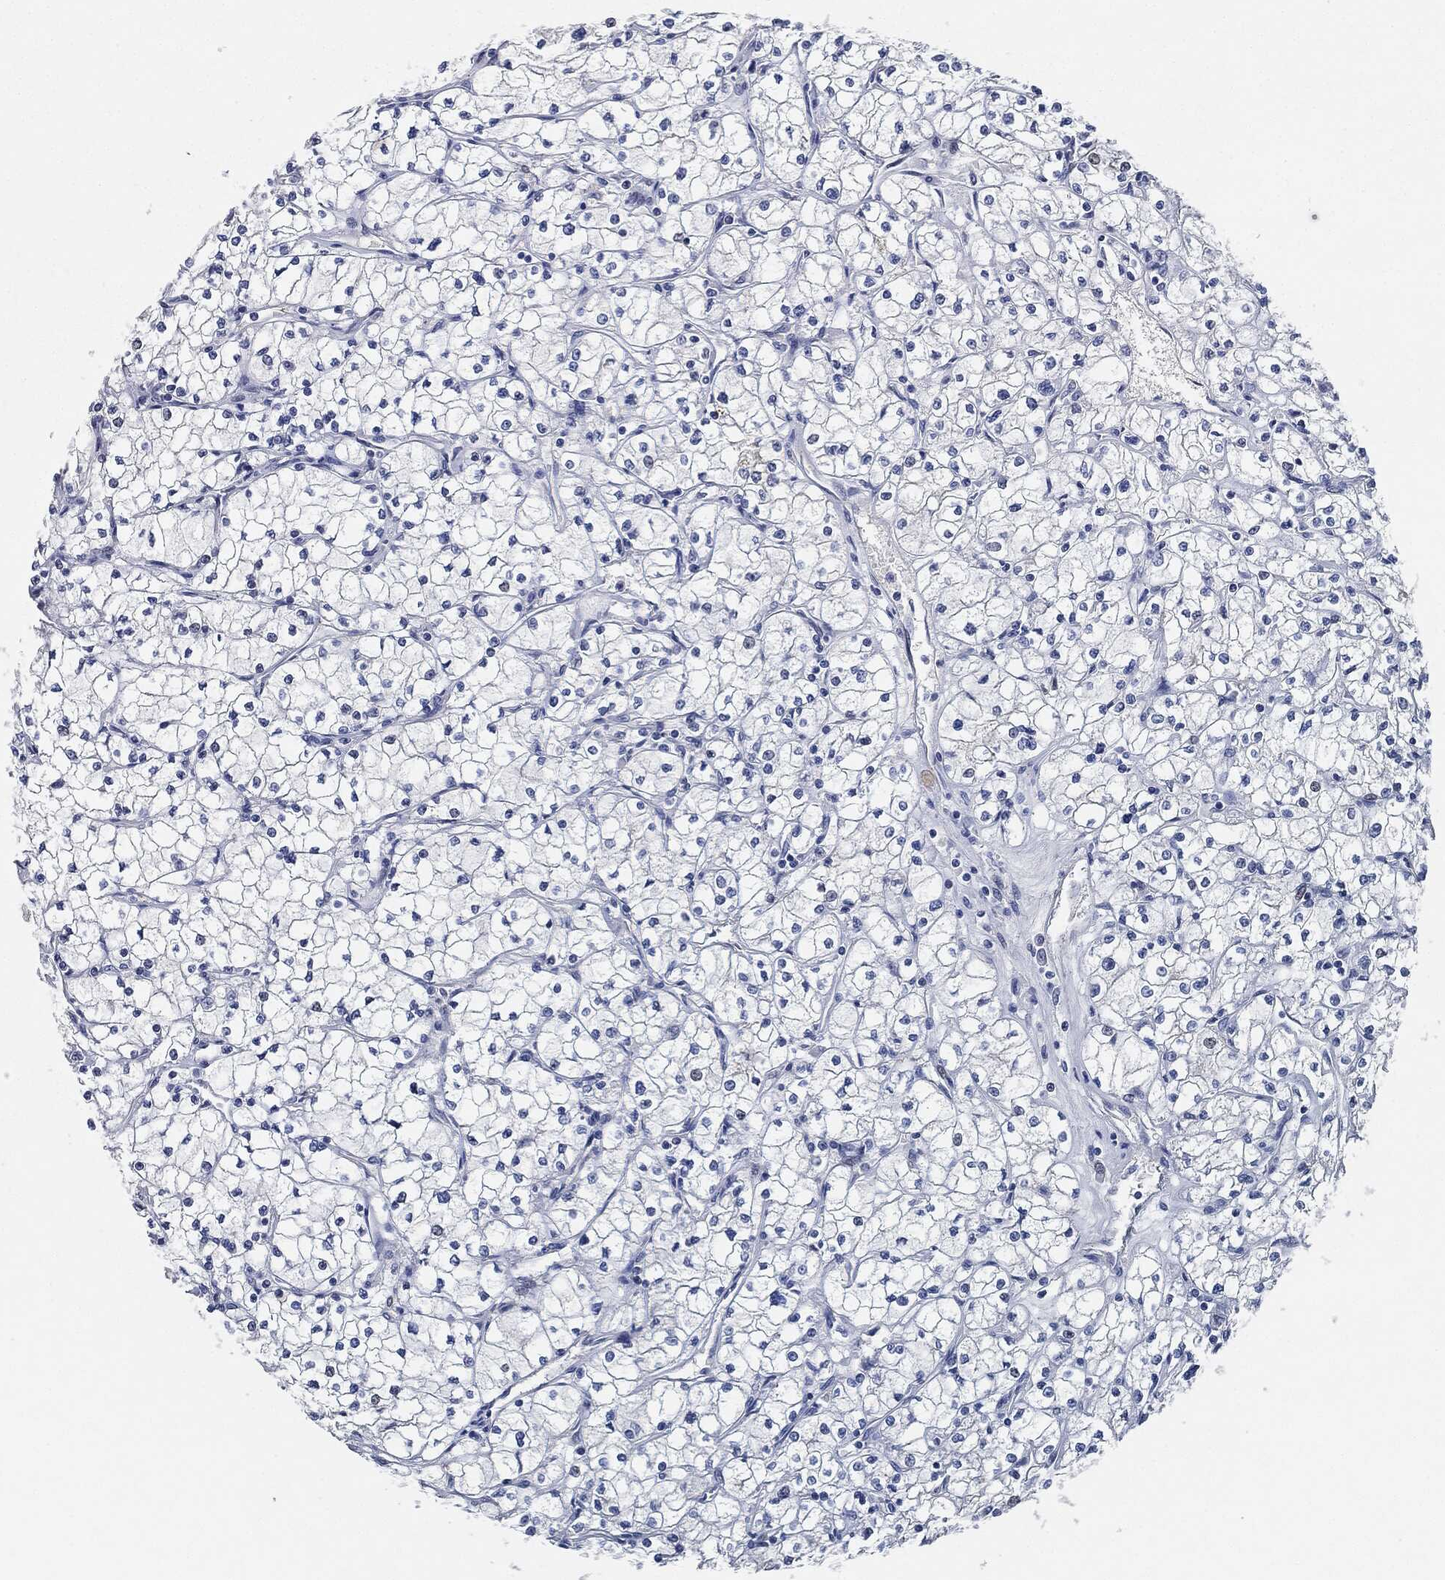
{"staining": {"intensity": "negative", "quantity": "none", "location": "none"}, "tissue": "renal cancer", "cell_type": "Tumor cells", "image_type": "cancer", "snomed": [{"axis": "morphology", "description": "Adenocarcinoma, NOS"}, {"axis": "topography", "description": "Kidney"}], "caption": "The micrograph reveals no staining of tumor cells in renal cancer. (Immunohistochemistry, brightfield microscopy, high magnification).", "gene": "NTRK1", "patient": {"sex": "male", "age": 67}}